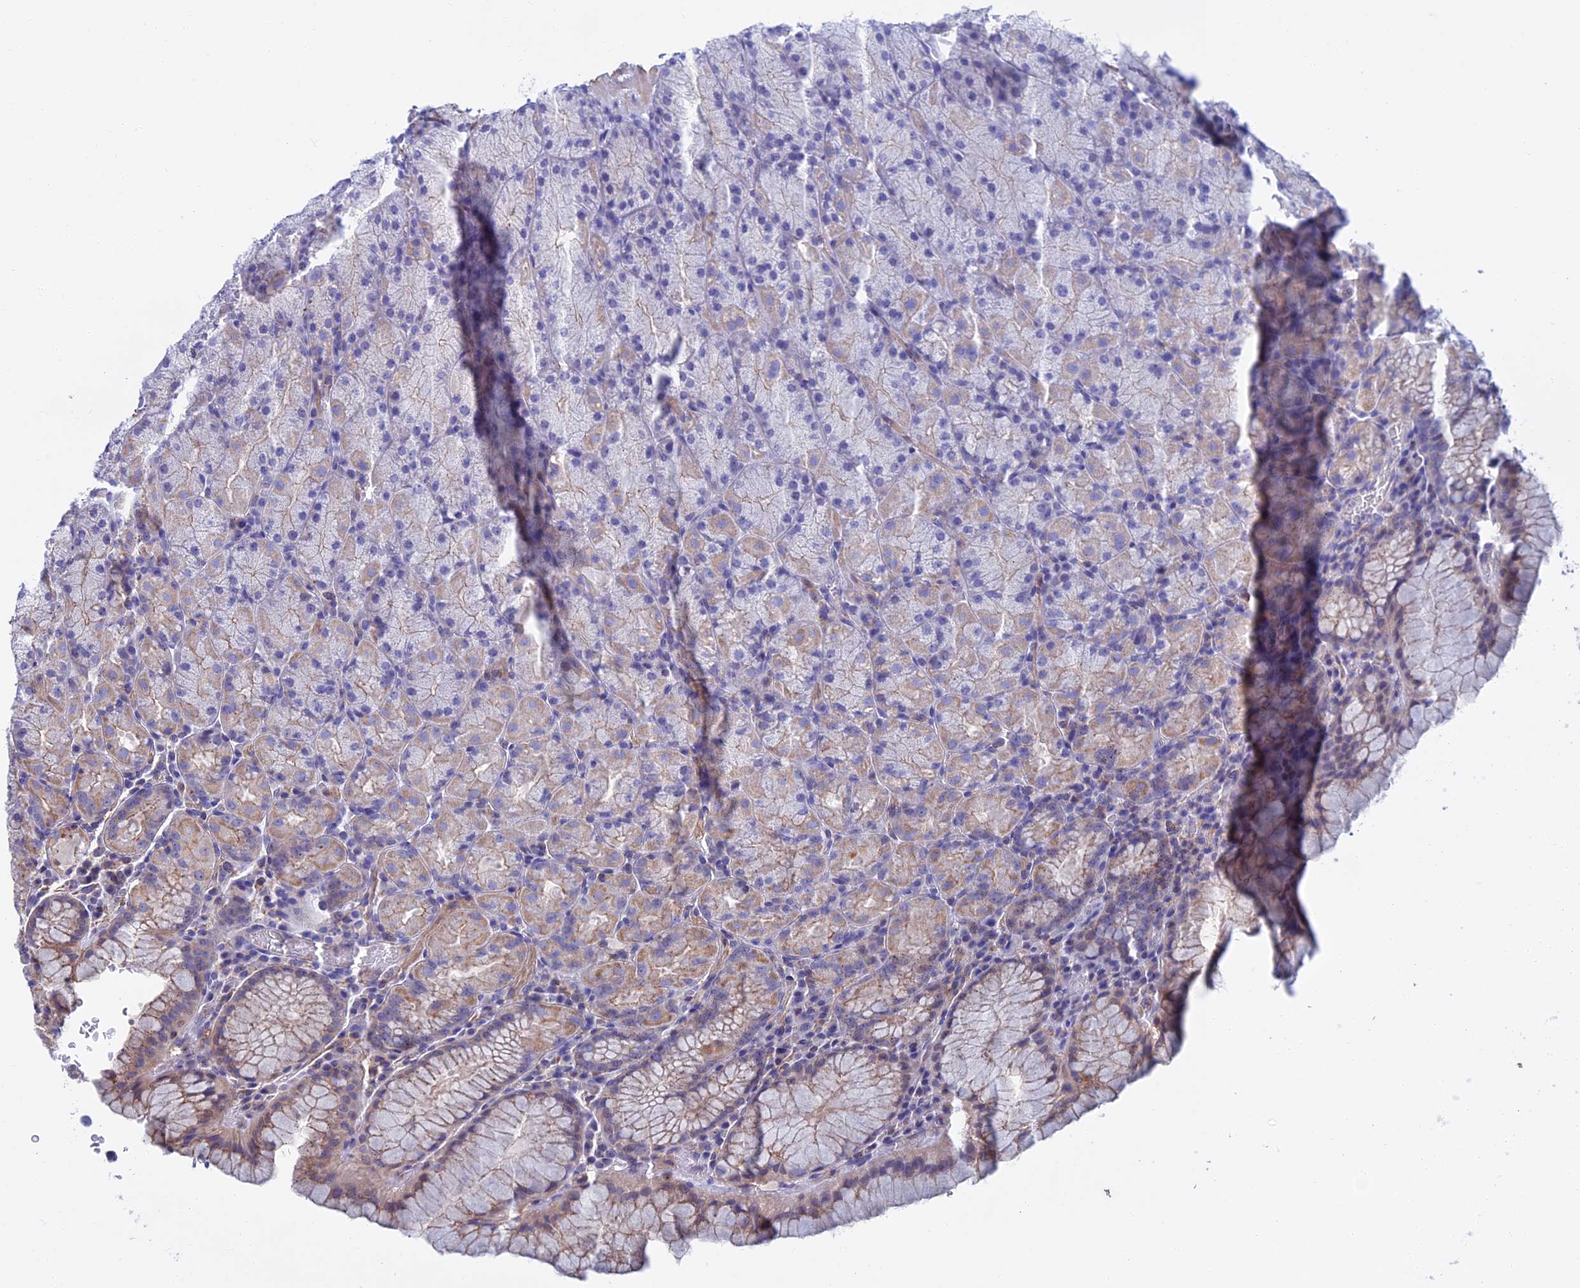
{"staining": {"intensity": "weak", "quantity": "25%-75%", "location": "cytoplasmic/membranous"}, "tissue": "stomach", "cell_type": "Glandular cells", "image_type": "normal", "snomed": [{"axis": "morphology", "description": "Normal tissue, NOS"}, {"axis": "topography", "description": "Stomach, upper"}, {"axis": "topography", "description": "Stomach, lower"}], "caption": "Brown immunohistochemical staining in normal human stomach exhibits weak cytoplasmic/membranous positivity in approximately 25%-75% of glandular cells.", "gene": "LYPD5", "patient": {"sex": "male", "age": 80}}